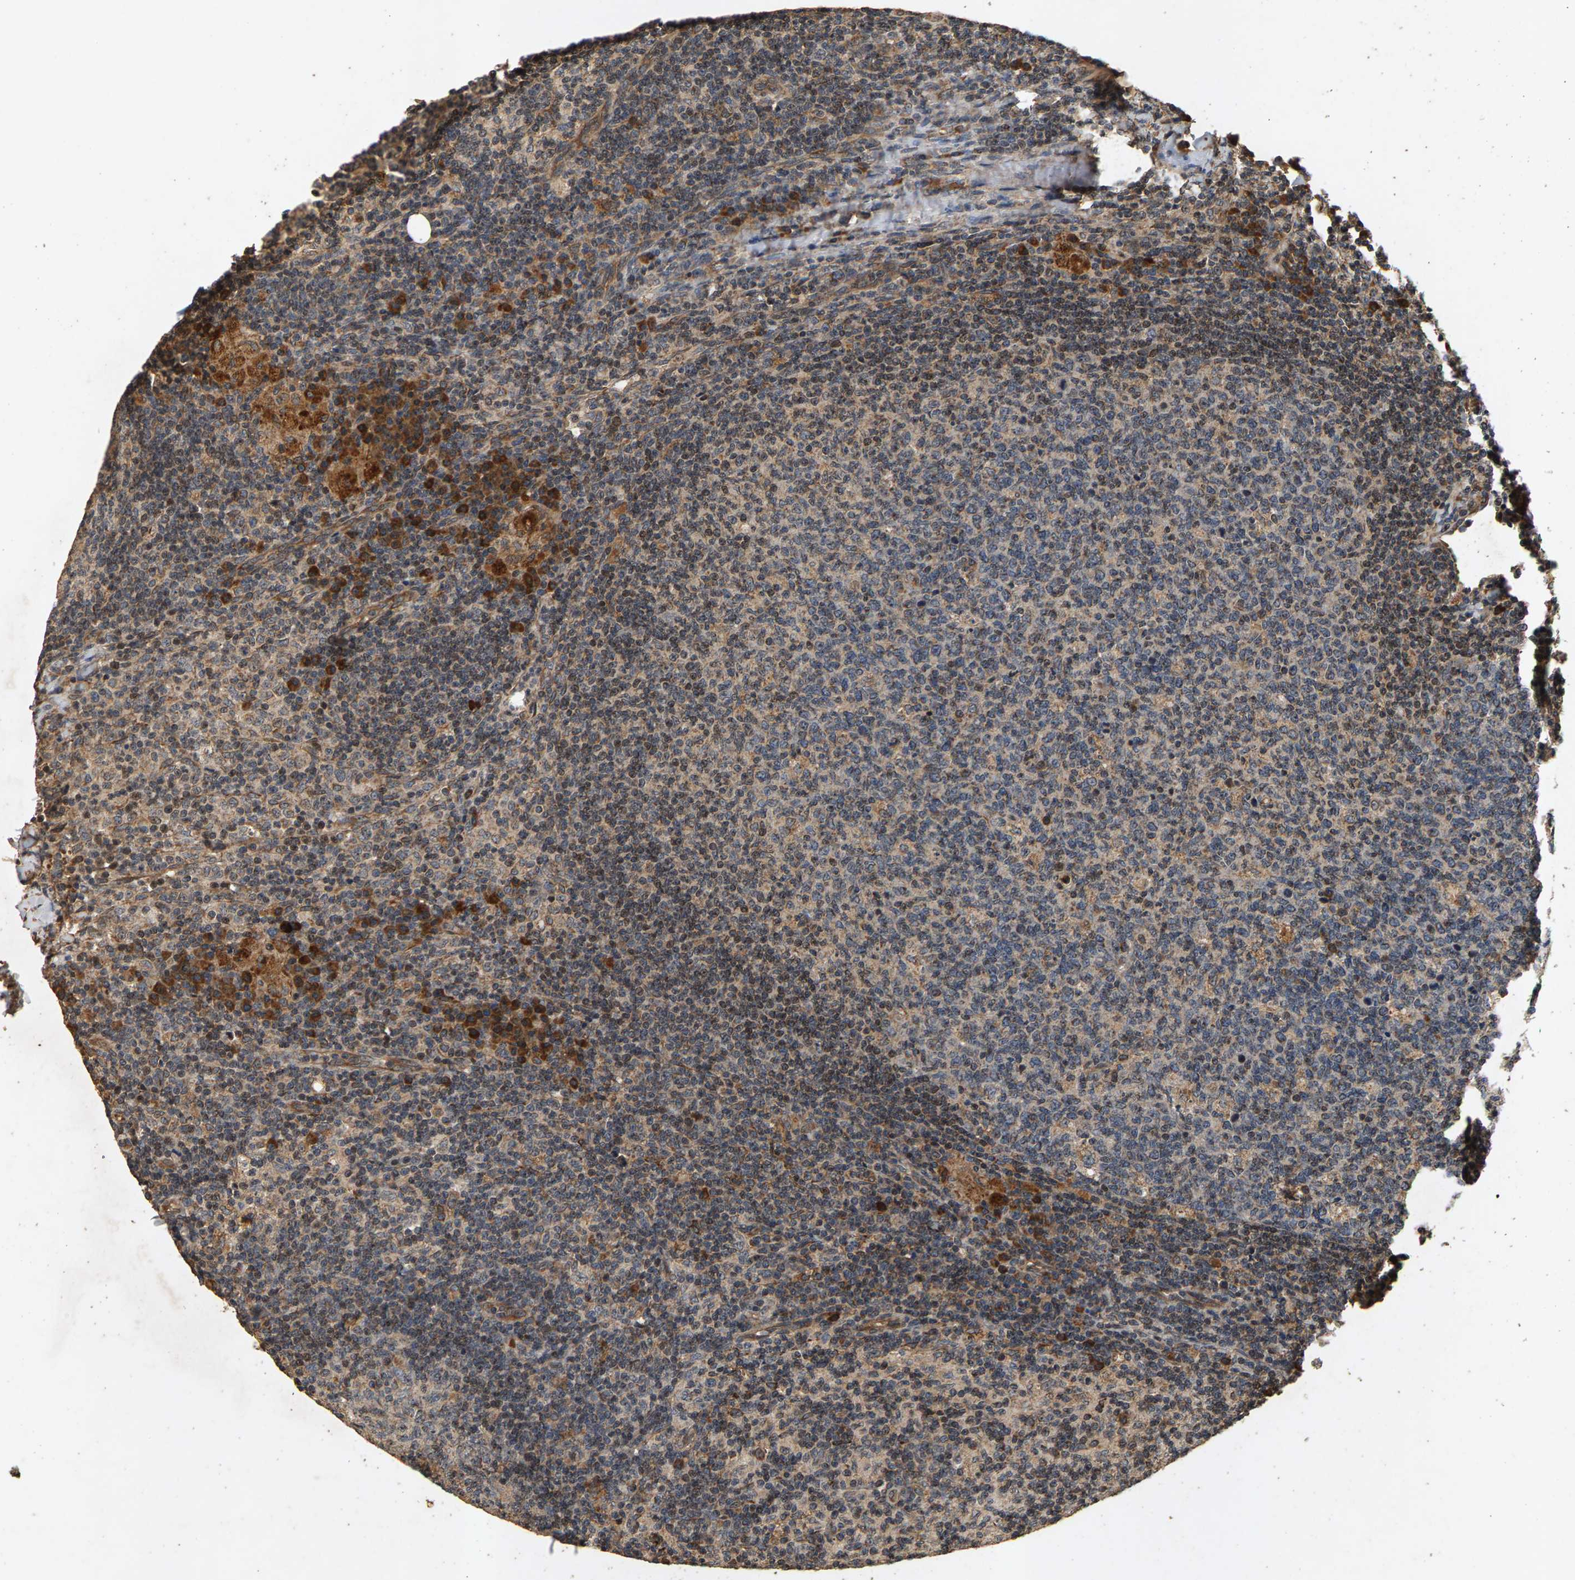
{"staining": {"intensity": "moderate", "quantity": "25%-75%", "location": "nuclear"}, "tissue": "lymph node", "cell_type": "Germinal center cells", "image_type": "normal", "snomed": [{"axis": "morphology", "description": "Normal tissue, NOS"}, {"axis": "morphology", "description": "Inflammation, NOS"}, {"axis": "topography", "description": "Lymph node"}], "caption": "Approximately 25%-75% of germinal center cells in unremarkable human lymph node display moderate nuclear protein expression as visualized by brown immunohistochemical staining.", "gene": "CIDEC", "patient": {"sex": "male", "age": 55}}